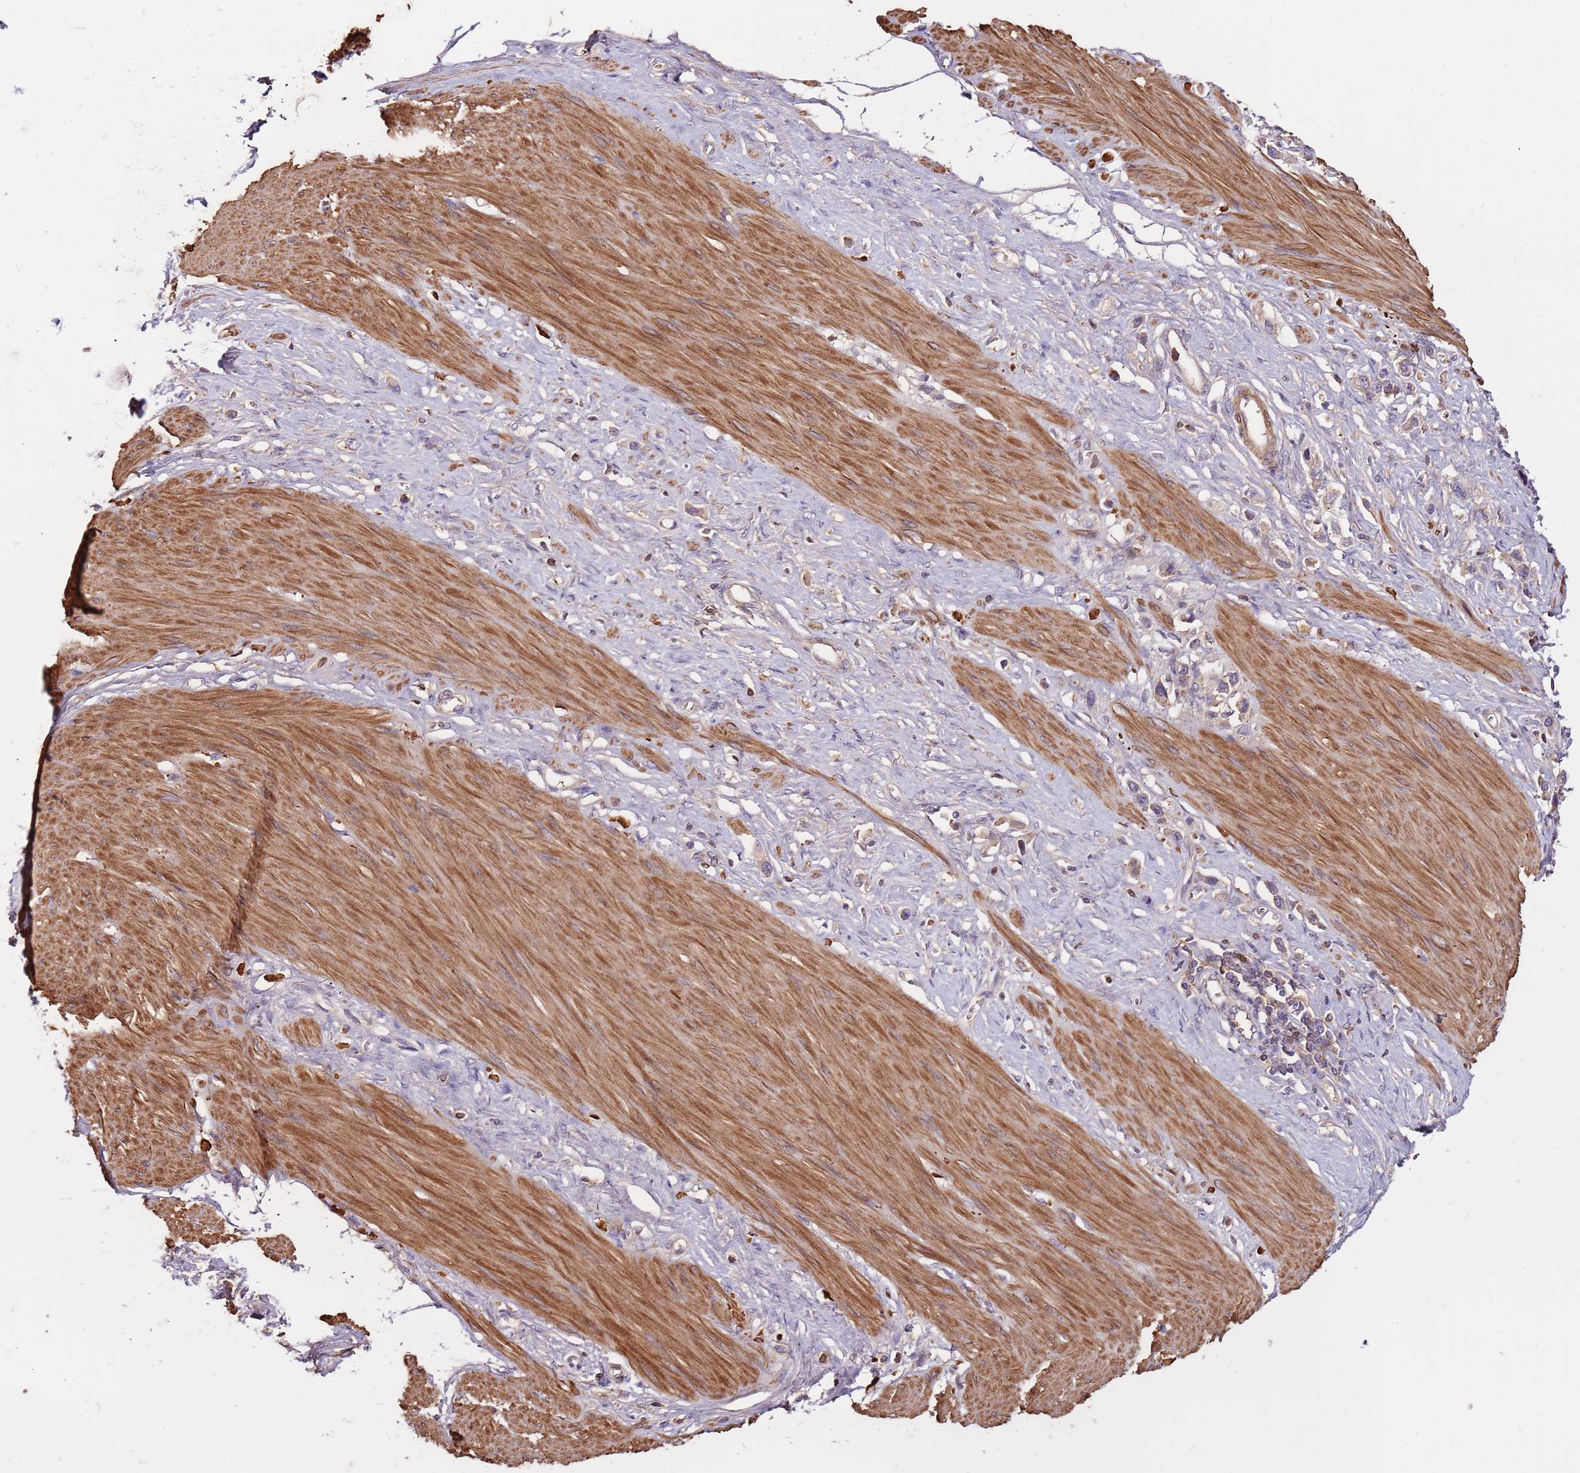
{"staining": {"intensity": "weak", "quantity": "25%-75%", "location": "cytoplasmic/membranous"}, "tissue": "stomach cancer", "cell_type": "Tumor cells", "image_type": "cancer", "snomed": [{"axis": "morphology", "description": "Adenocarcinoma, NOS"}, {"axis": "topography", "description": "Stomach"}], "caption": "Immunohistochemistry (IHC) of adenocarcinoma (stomach) shows low levels of weak cytoplasmic/membranous positivity in approximately 25%-75% of tumor cells. Immunohistochemistry stains the protein in brown and the nuclei are stained blue.", "gene": "DENR", "patient": {"sex": "female", "age": 65}}